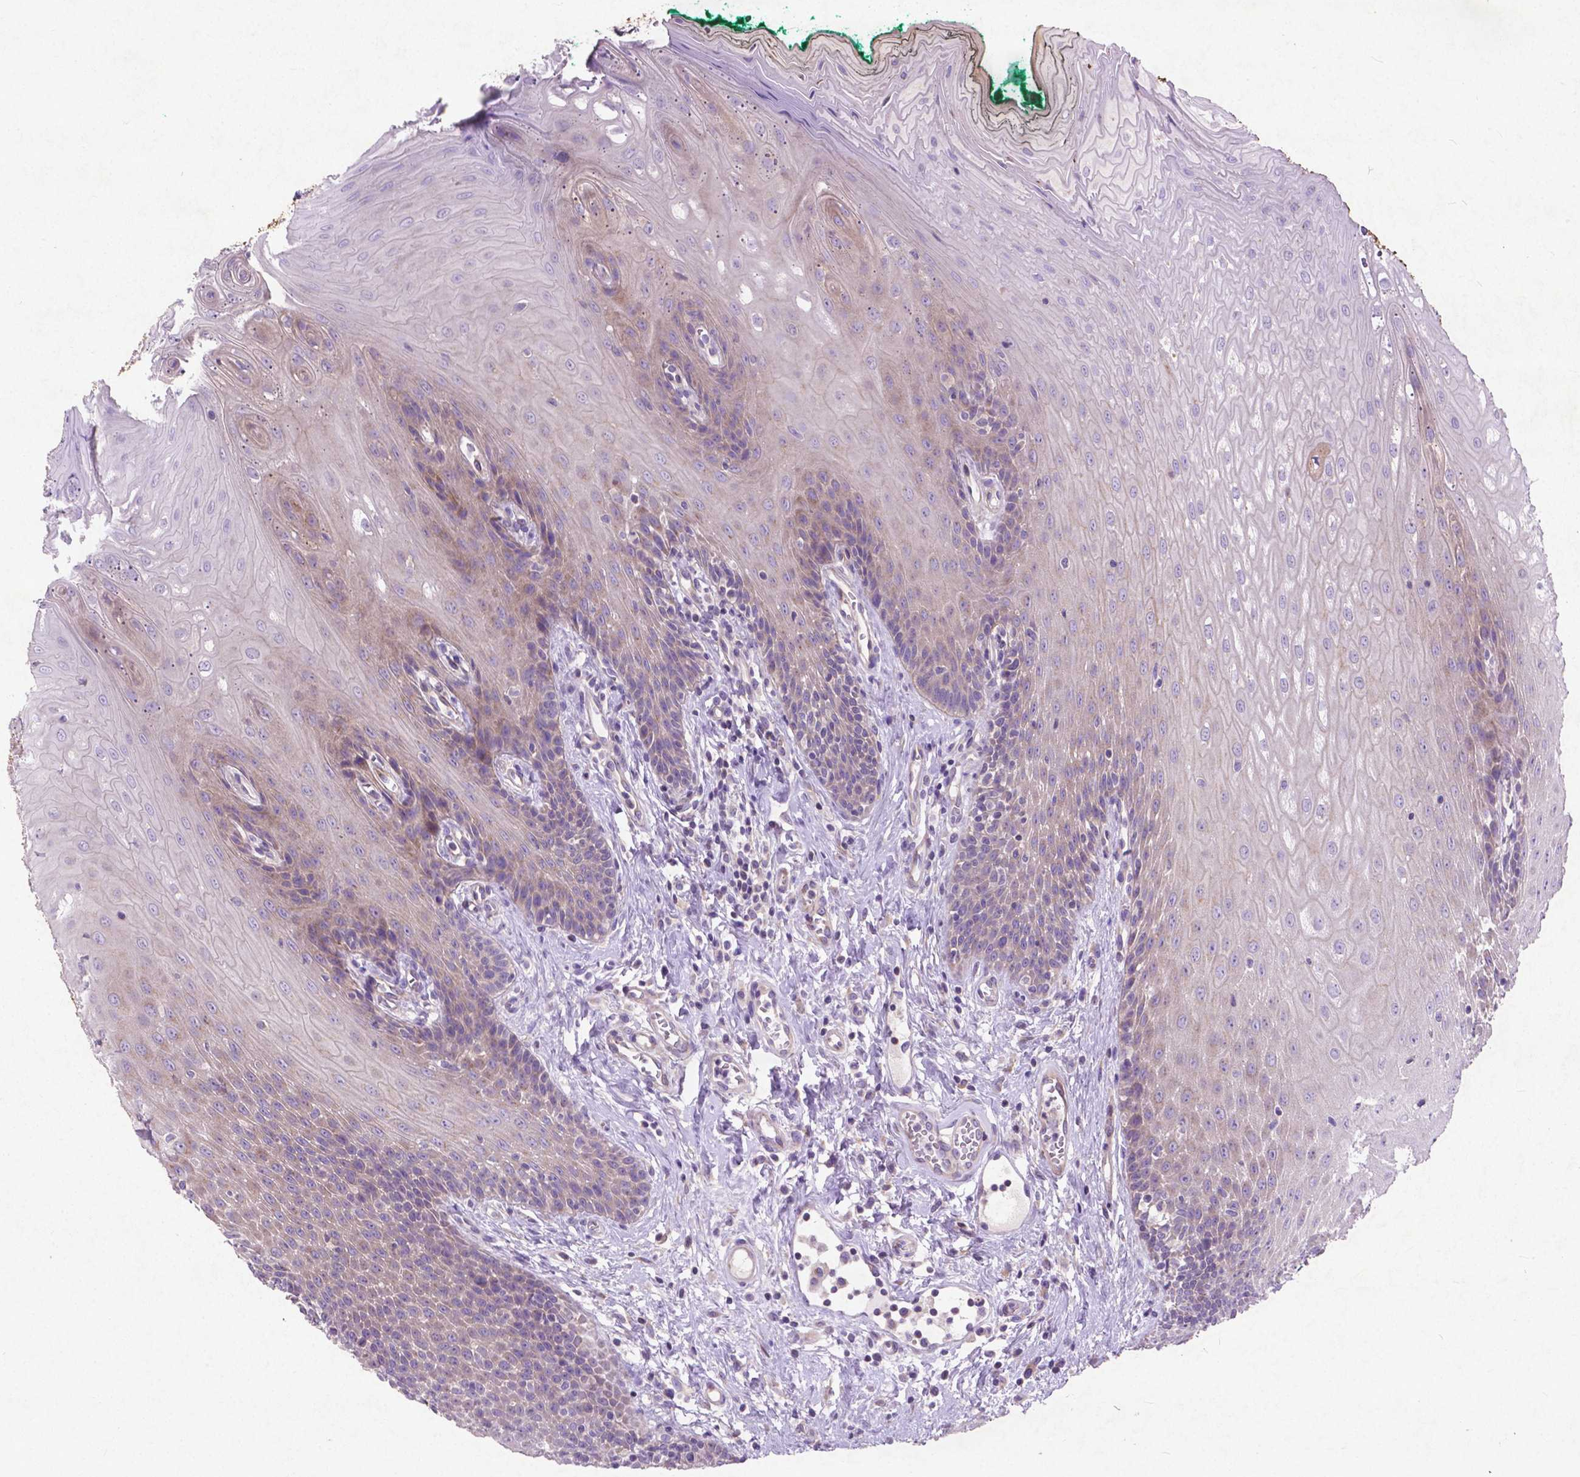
{"staining": {"intensity": "weak", "quantity": "25%-75%", "location": "cytoplasmic/membranous"}, "tissue": "oral mucosa", "cell_type": "Squamous epithelial cells", "image_type": "normal", "snomed": [{"axis": "morphology", "description": "Normal tissue, NOS"}, {"axis": "topography", "description": "Oral tissue"}], "caption": "Immunohistochemistry of normal oral mucosa reveals low levels of weak cytoplasmic/membranous staining in about 25%-75% of squamous epithelial cells. The staining was performed using DAB (3,3'-diaminobenzidine), with brown indicating positive protein expression. Nuclei are stained blue with hematoxylin.", "gene": "ATG4D", "patient": {"sex": "female", "age": 68}}